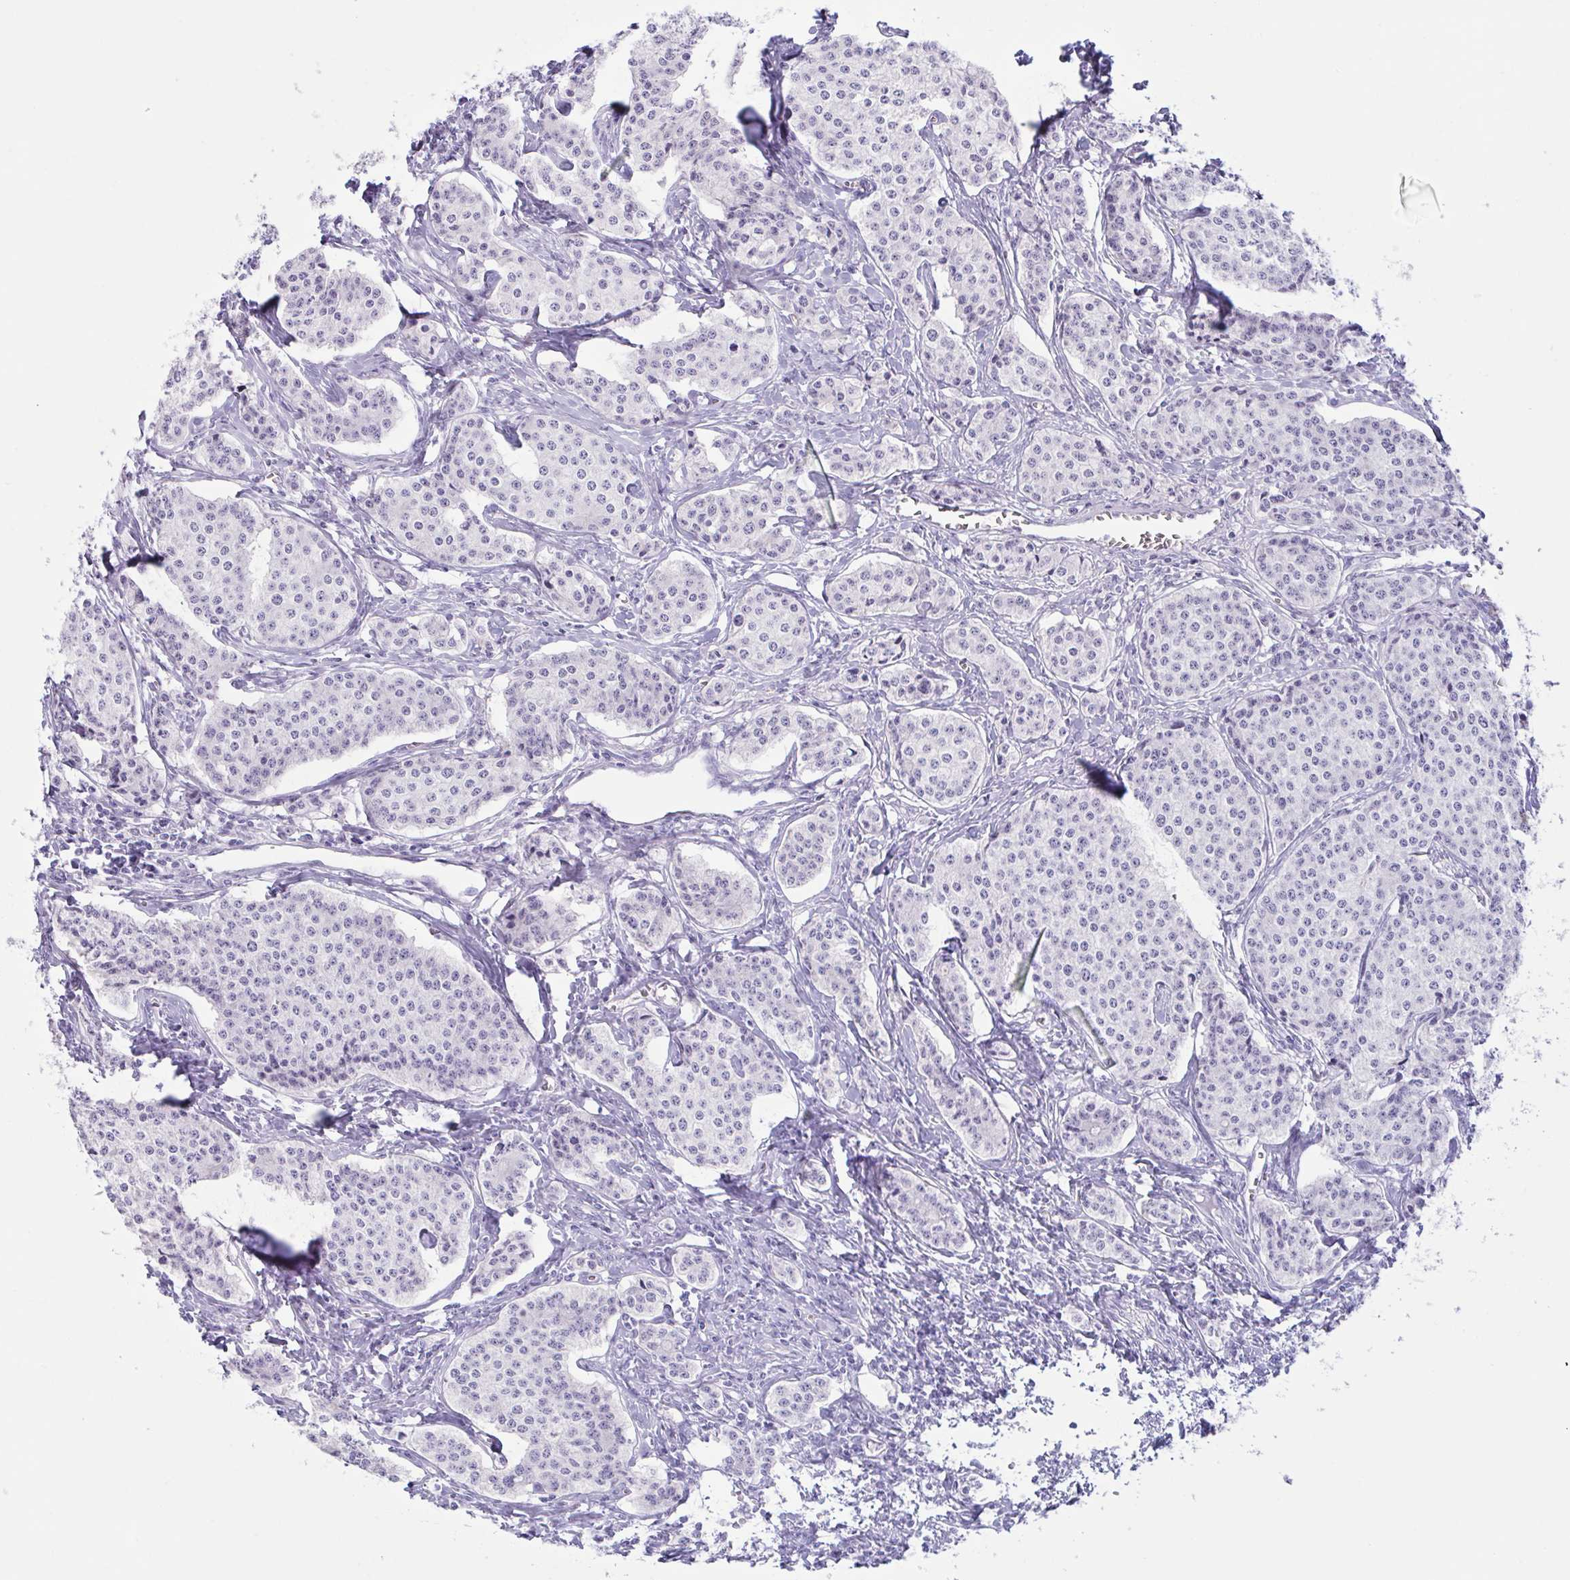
{"staining": {"intensity": "negative", "quantity": "none", "location": "none"}, "tissue": "carcinoid", "cell_type": "Tumor cells", "image_type": "cancer", "snomed": [{"axis": "morphology", "description": "Carcinoid, malignant, NOS"}, {"axis": "topography", "description": "Small intestine"}], "caption": "Tumor cells show no significant staining in carcinoid.", "gene": "MRGPRG", "patient": {"sex": "female", "age": 64}}